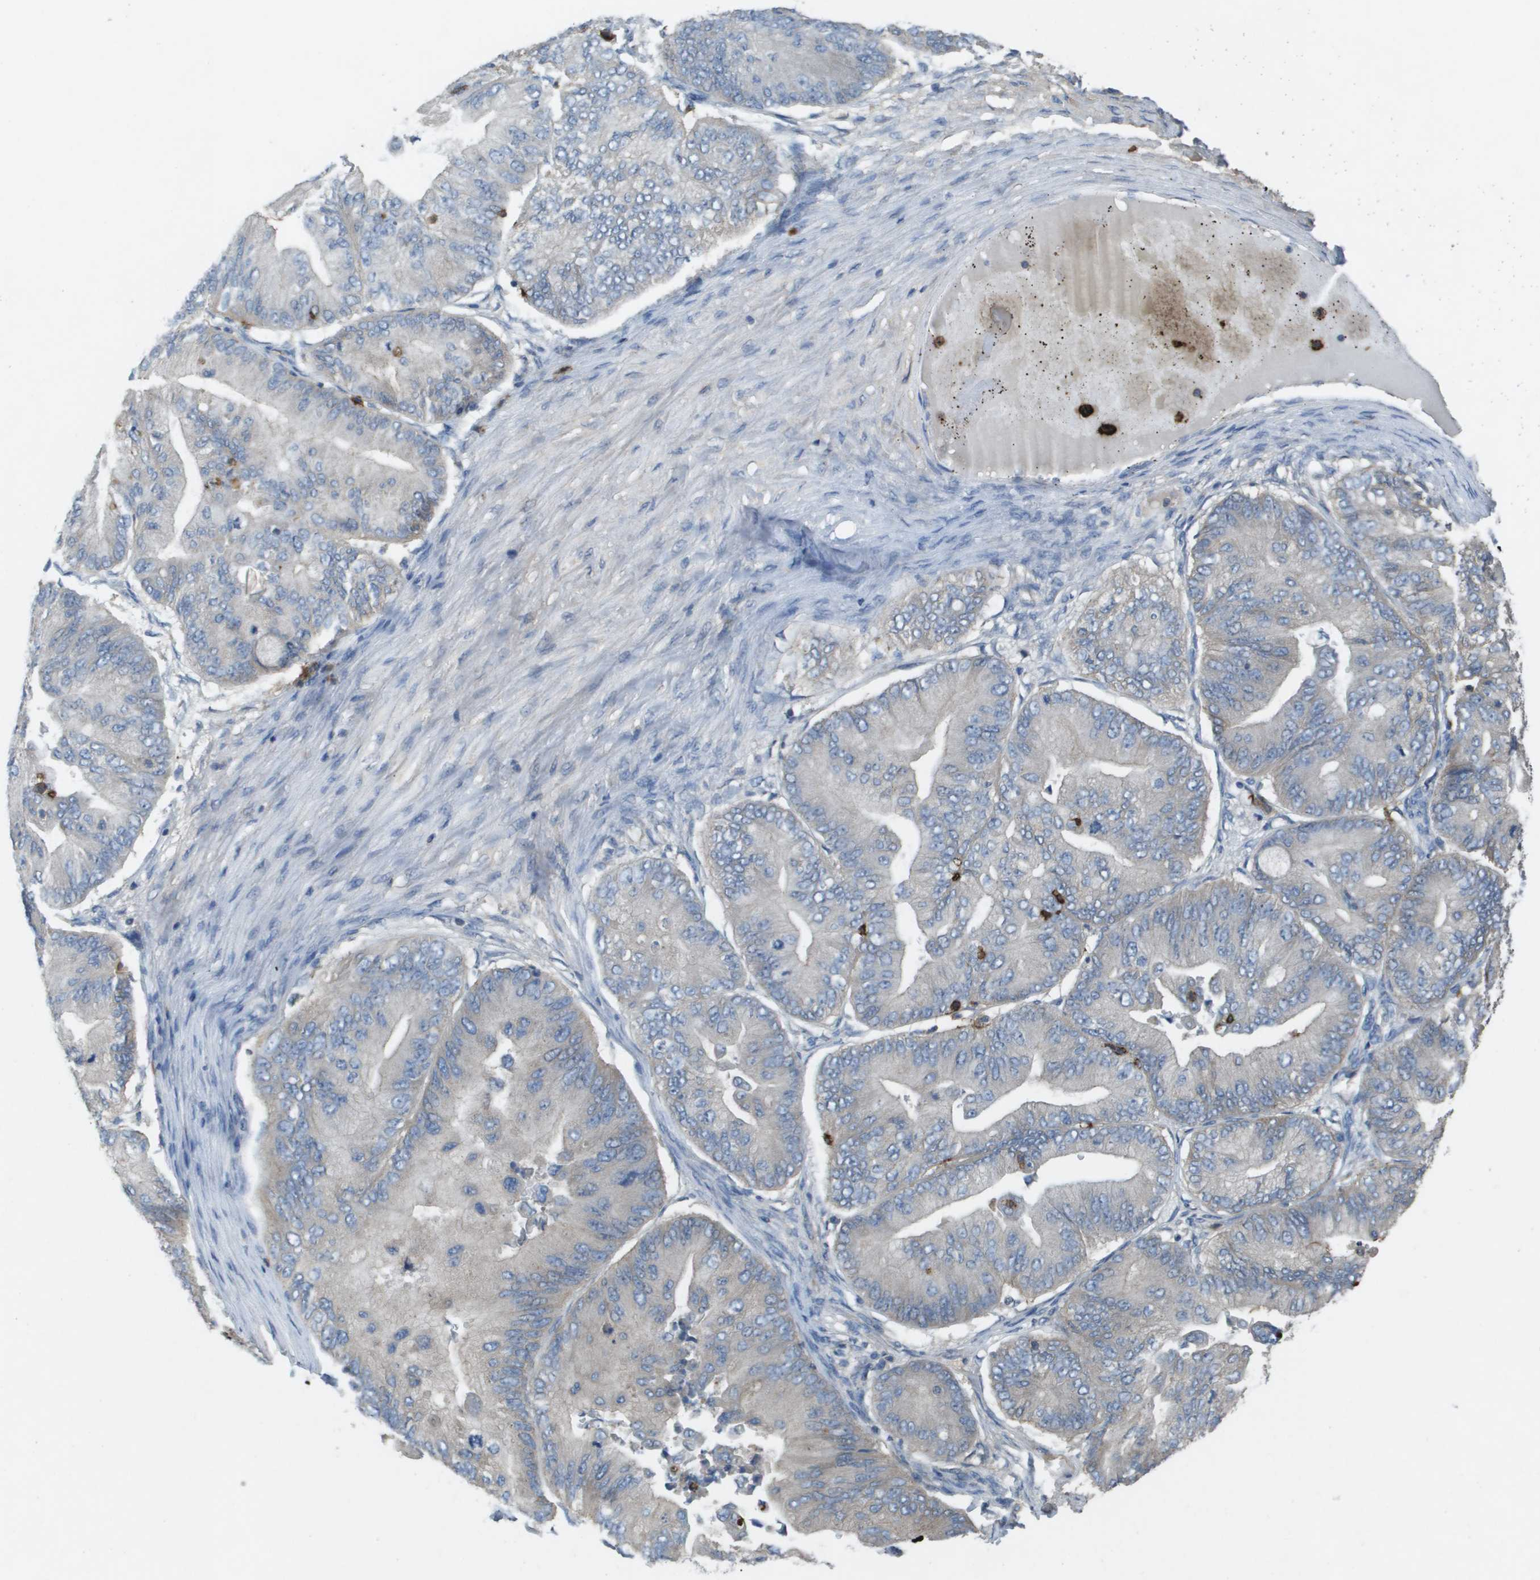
{"staining": {"intensity": "negative", "quantity": "none", "location": "none"}, "tissue": "ovarian cancer", "cell_type": "Tumor cells", "image_type": "cancer", "snomed": [{"axis": "morphology", "description": "Cystadenocarcinoma, mucinous, NOS"}, {"axis": "topography", "description": "Ovary"}], "caption": "Immunohistochemistry (IHC) of mucinous cystadenocarcinoma (ovarian) shows no expression in tumor cells.", "gene": "CLCA4", "patient": {"sex": "female", "age": 61}}